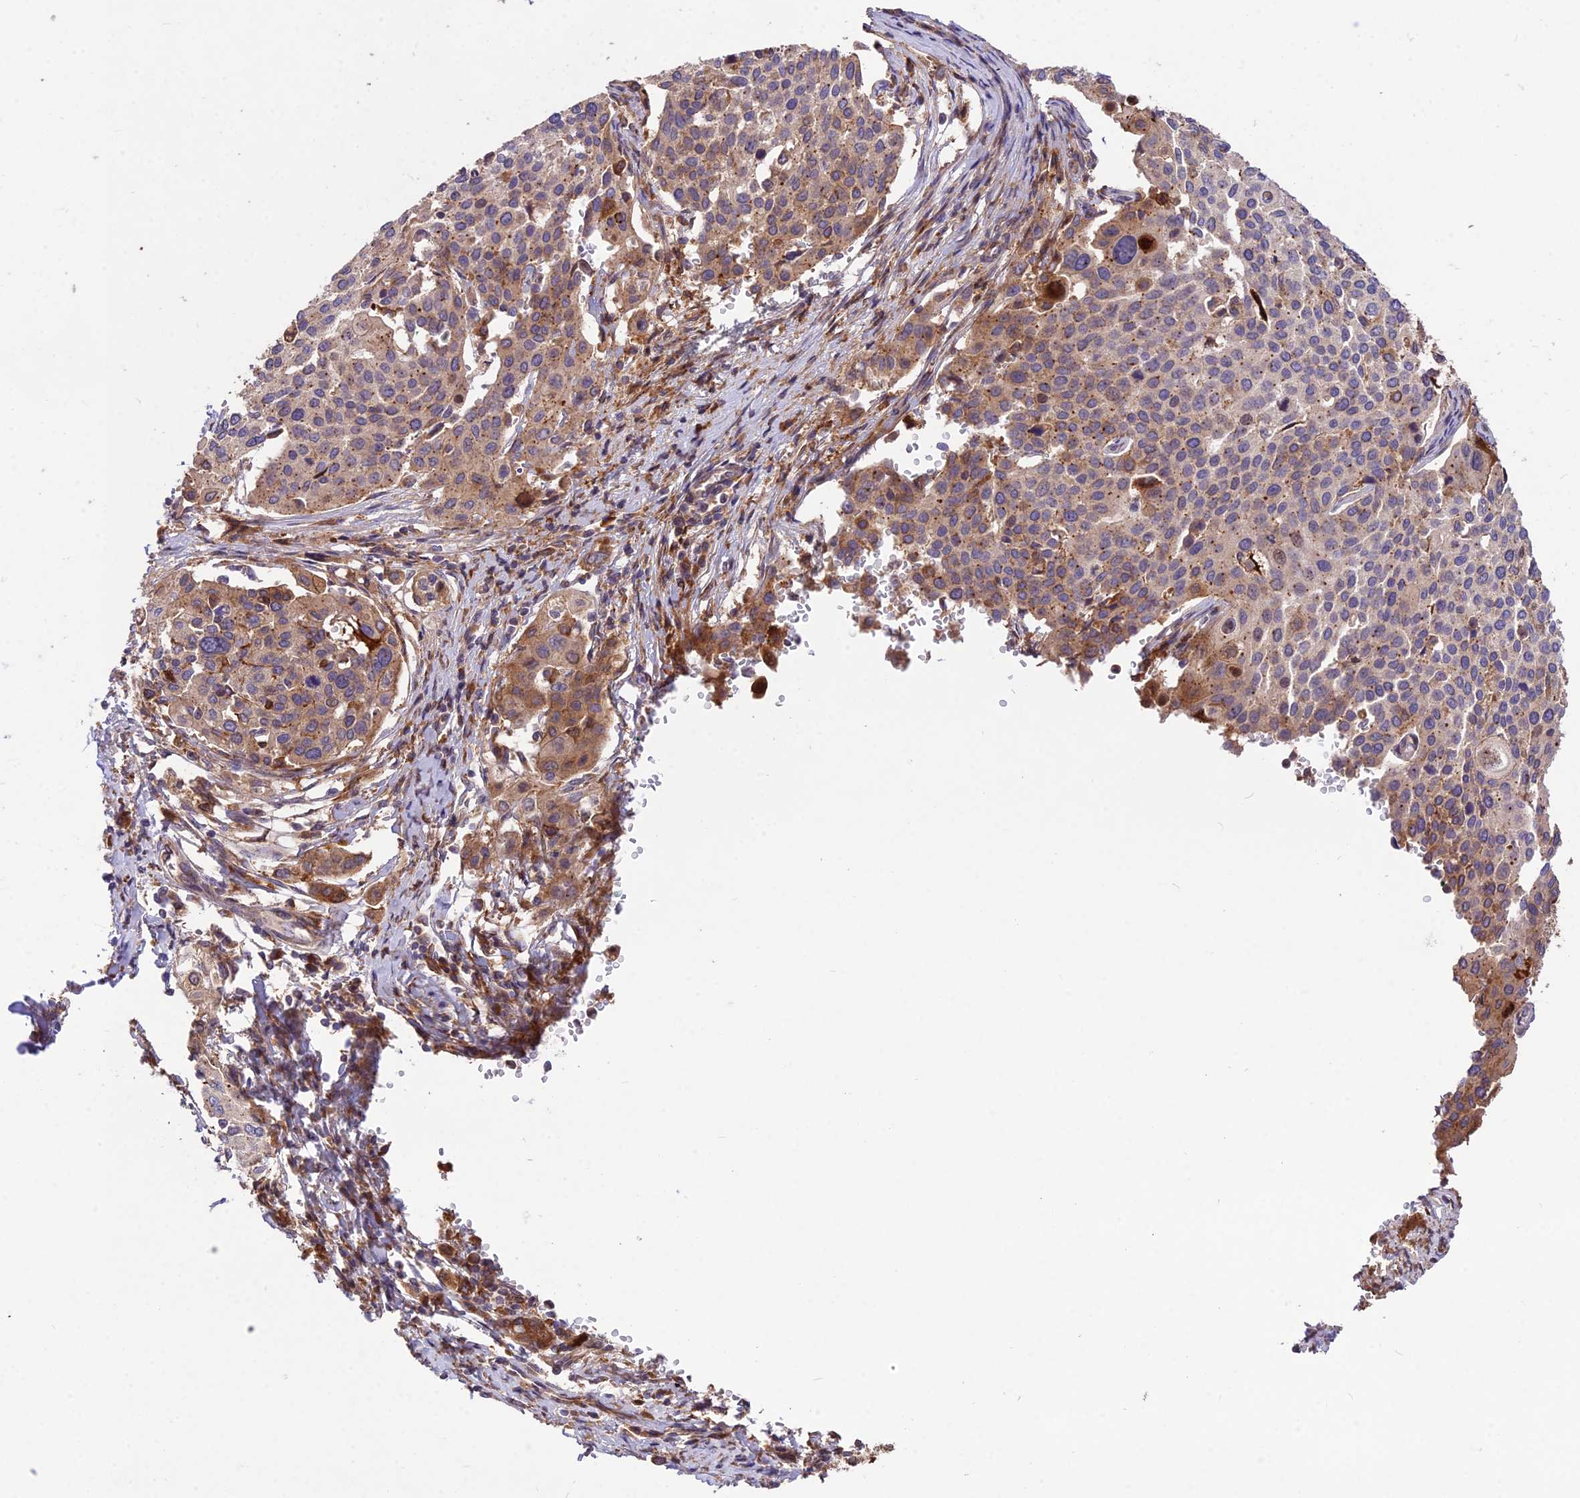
{"staining": {"intensity": "moderate", "quantity": "25%-75%", "location": "cytoplasmic/membranous,nuclear"}, "tissue": "cervical cancer", "cell_type": "Tumor cells", "image_type": "cancer", "snomed": [{"axis": "morphology", "description": "Squamous cell carcinoma, NOS"}, {"axis": "topography", "description": "Cervix"}], "caption": "Cervical cancer stained for a protein (brown) shows moderate cytoplasmic/membranous and nuclear positive staining in approximately 25%-75% of tumor cells.", "gene": "ROCK1", "patient": {"sex": "female", "age": 44}}